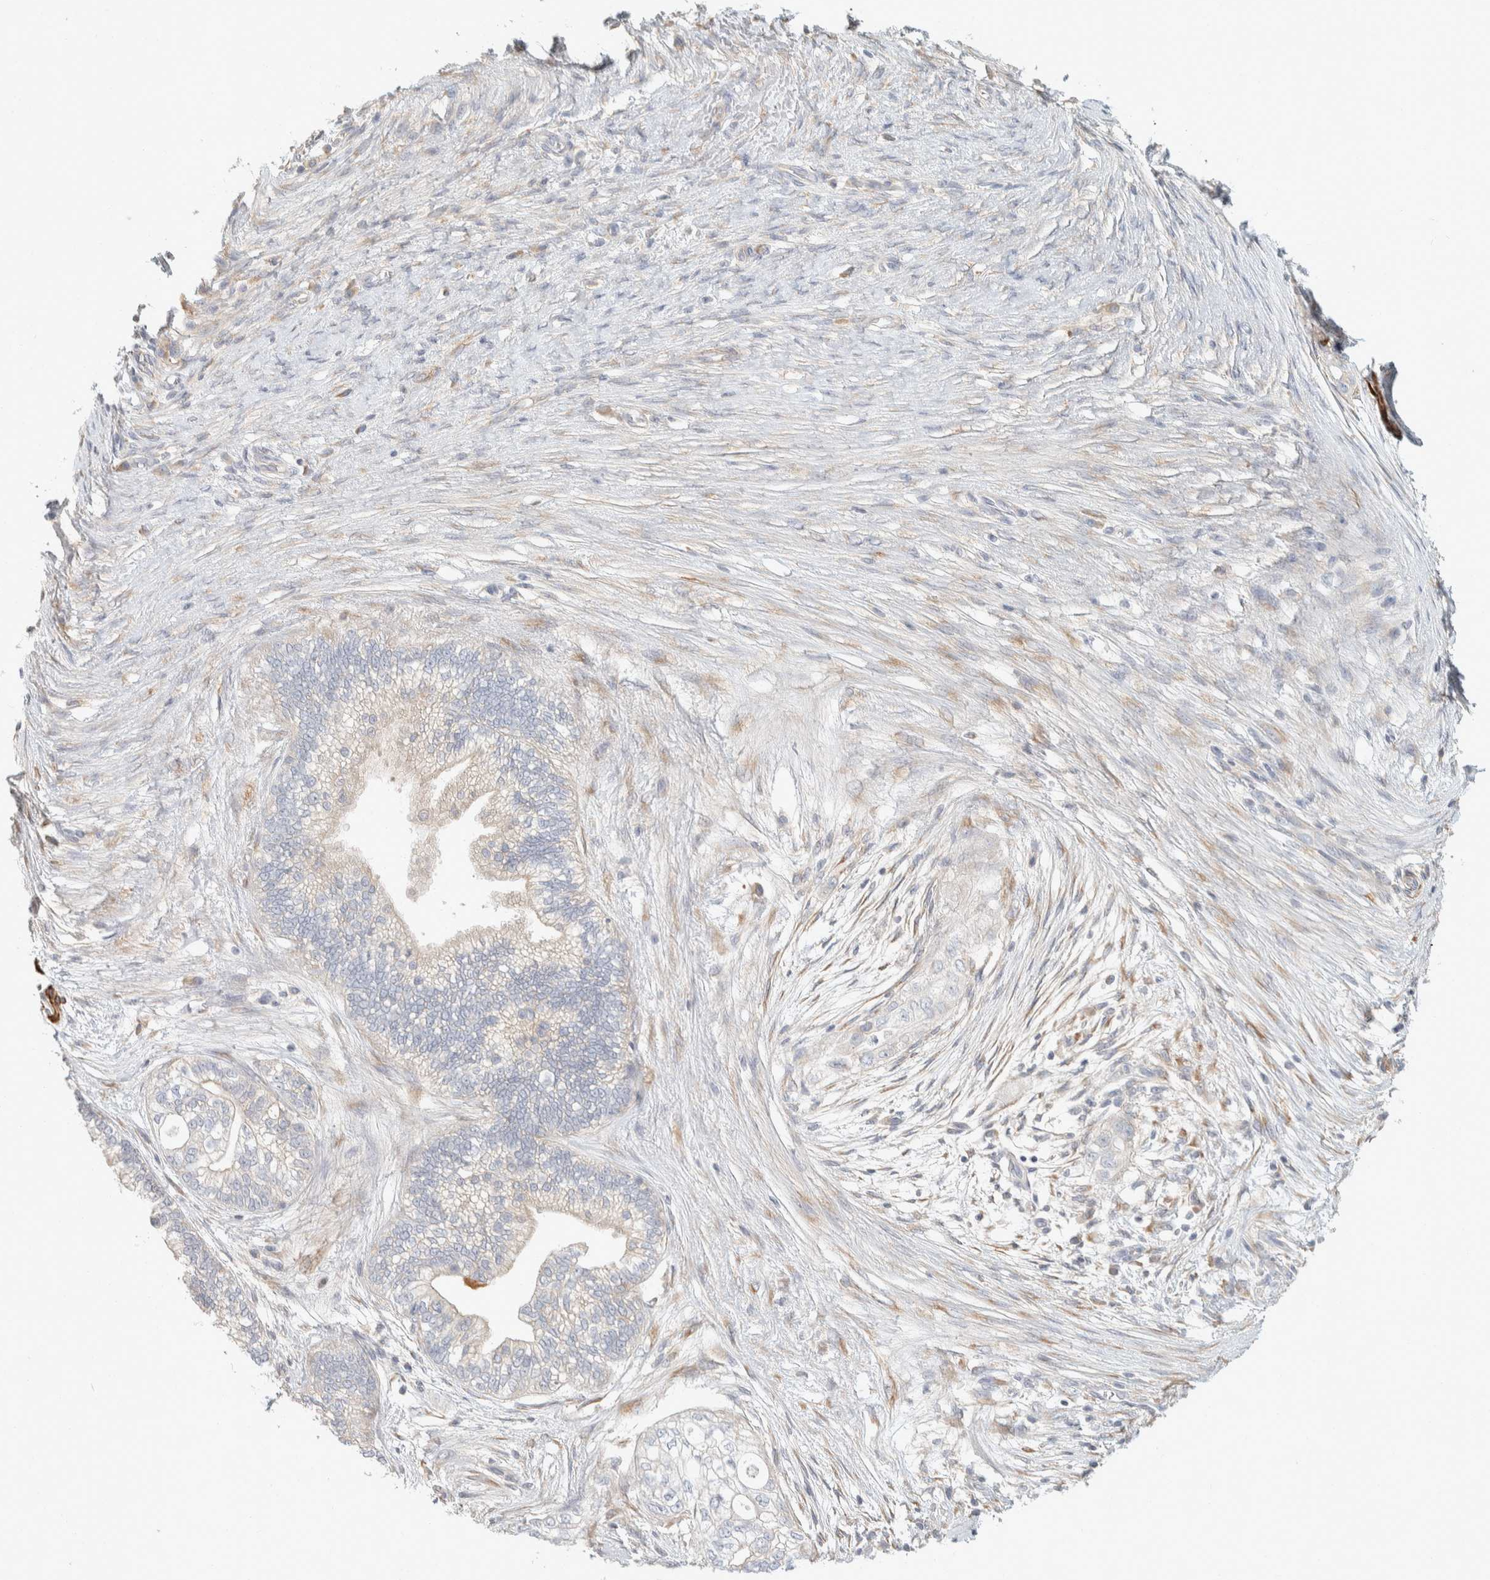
{"staining": {"intensity": "negative", "quantity": "none", "location": "none"}, "tissue": "pancreatic cancer", "cell_type": "Tumor cells", "image_type": "cancer", "snomed": [{"axis": "morphology", "description": "Adenocarcinoma, NOS"}, {"axis": "topography", "description": "Pancreas"}], "caption": "There is no significant expression in tumor cells of pancreatic adenocarcinoma.", "gene": "CDR2", "patient": {"sex": "male", "age": 72}}